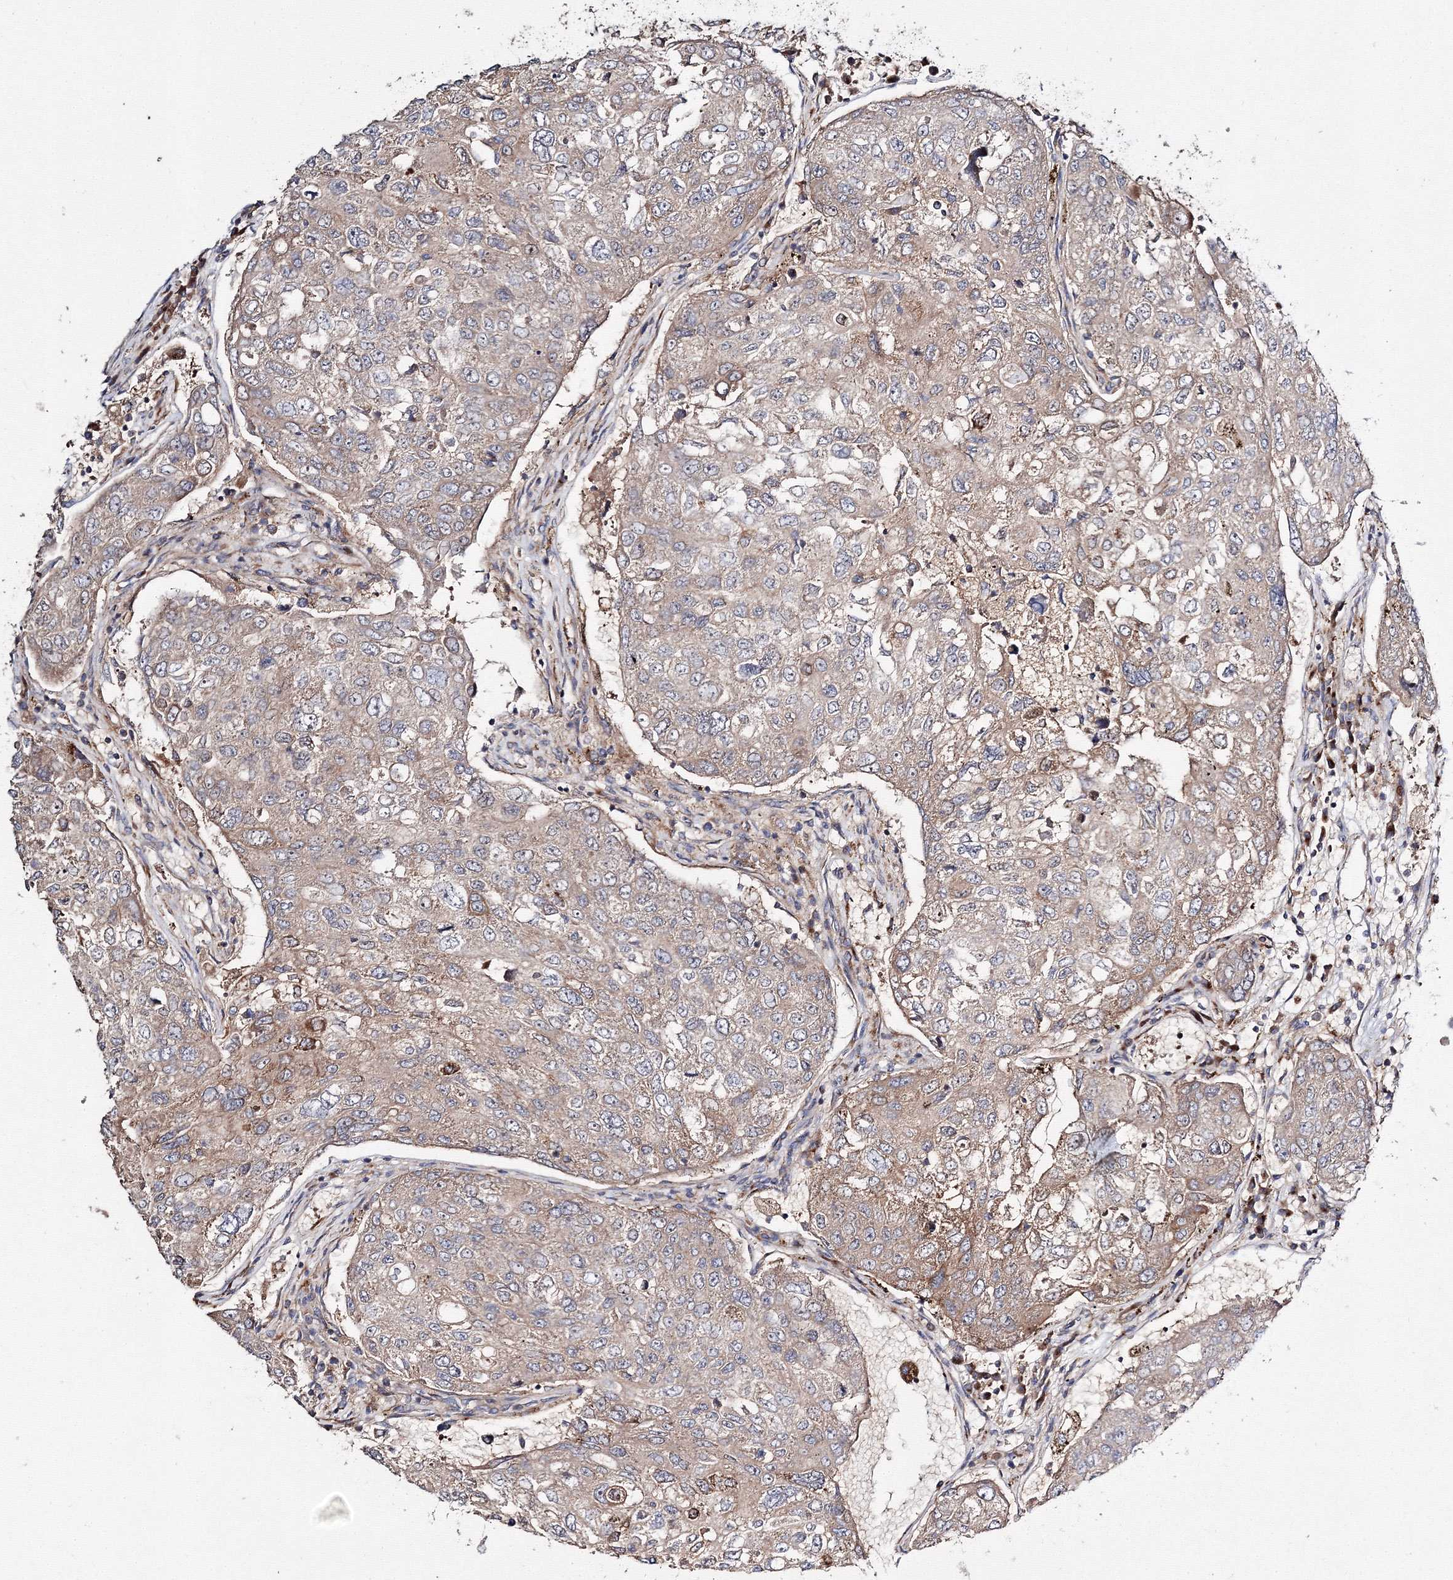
{"staining": {"intensity": "moderate", "quantity": "25%-75%", "location": "cytoplasmic/membranous"}, "tissue": "urothelial cancer", "cell_type": "Tumor cells", "image_type": "cancer", "snomed": [{"axis": "morphology", "description": "Urothelial carcinoma, High grade"}, {"axis": "topography", "description": "Lymph node"}, {"axis": "topography", "description": "Urinary bladder"}], "caption": "Urothelial cancer stained for a protein shows moderate cytoplasmic/membranous positivity in tumor cells.", "gene": "DDO", "patient": {"sex": "male", "age": 51}}